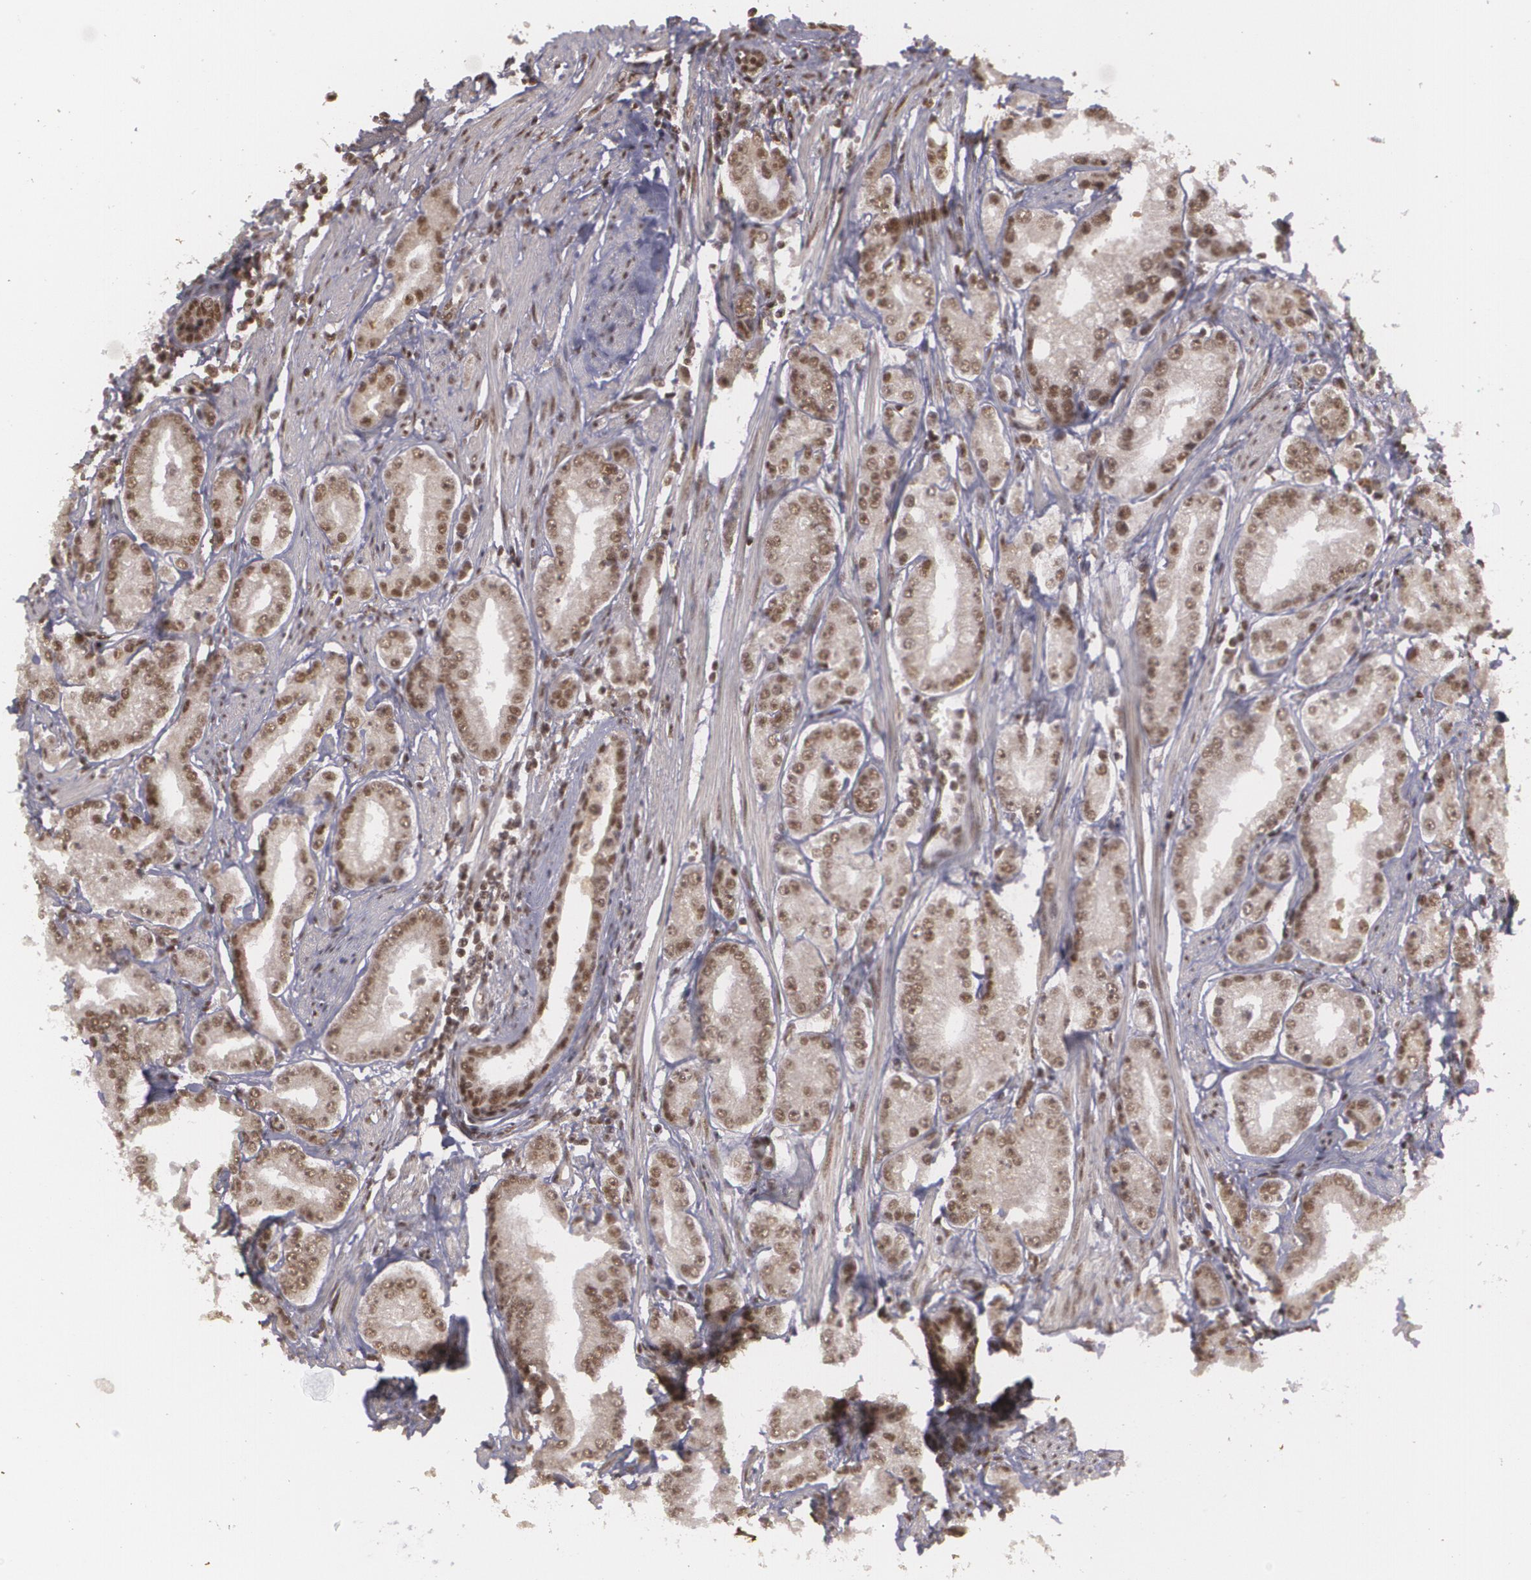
{"staining": {"intensity": "moderate", "quantity": ">75%", "location": "nuclear"}, "tissue": "prostate cancer", "cell_type": "Tumor cells", "image_type": "cancer", "snomed": [{"axis": "morphology", "description": "Adenocarcinoma, Medium grade"}, {"axis": "topography", "description": "Prostate"}], "caption": "Moderate nuclear staining for a protein is seen in approximately >75% of tumor cells of prostate cancer (adenocarcinoma (medium-grade)) using immunohistochemistry (IHC).", "gene": "RXRB", "patient": {"sex": "male", "age": 72}}